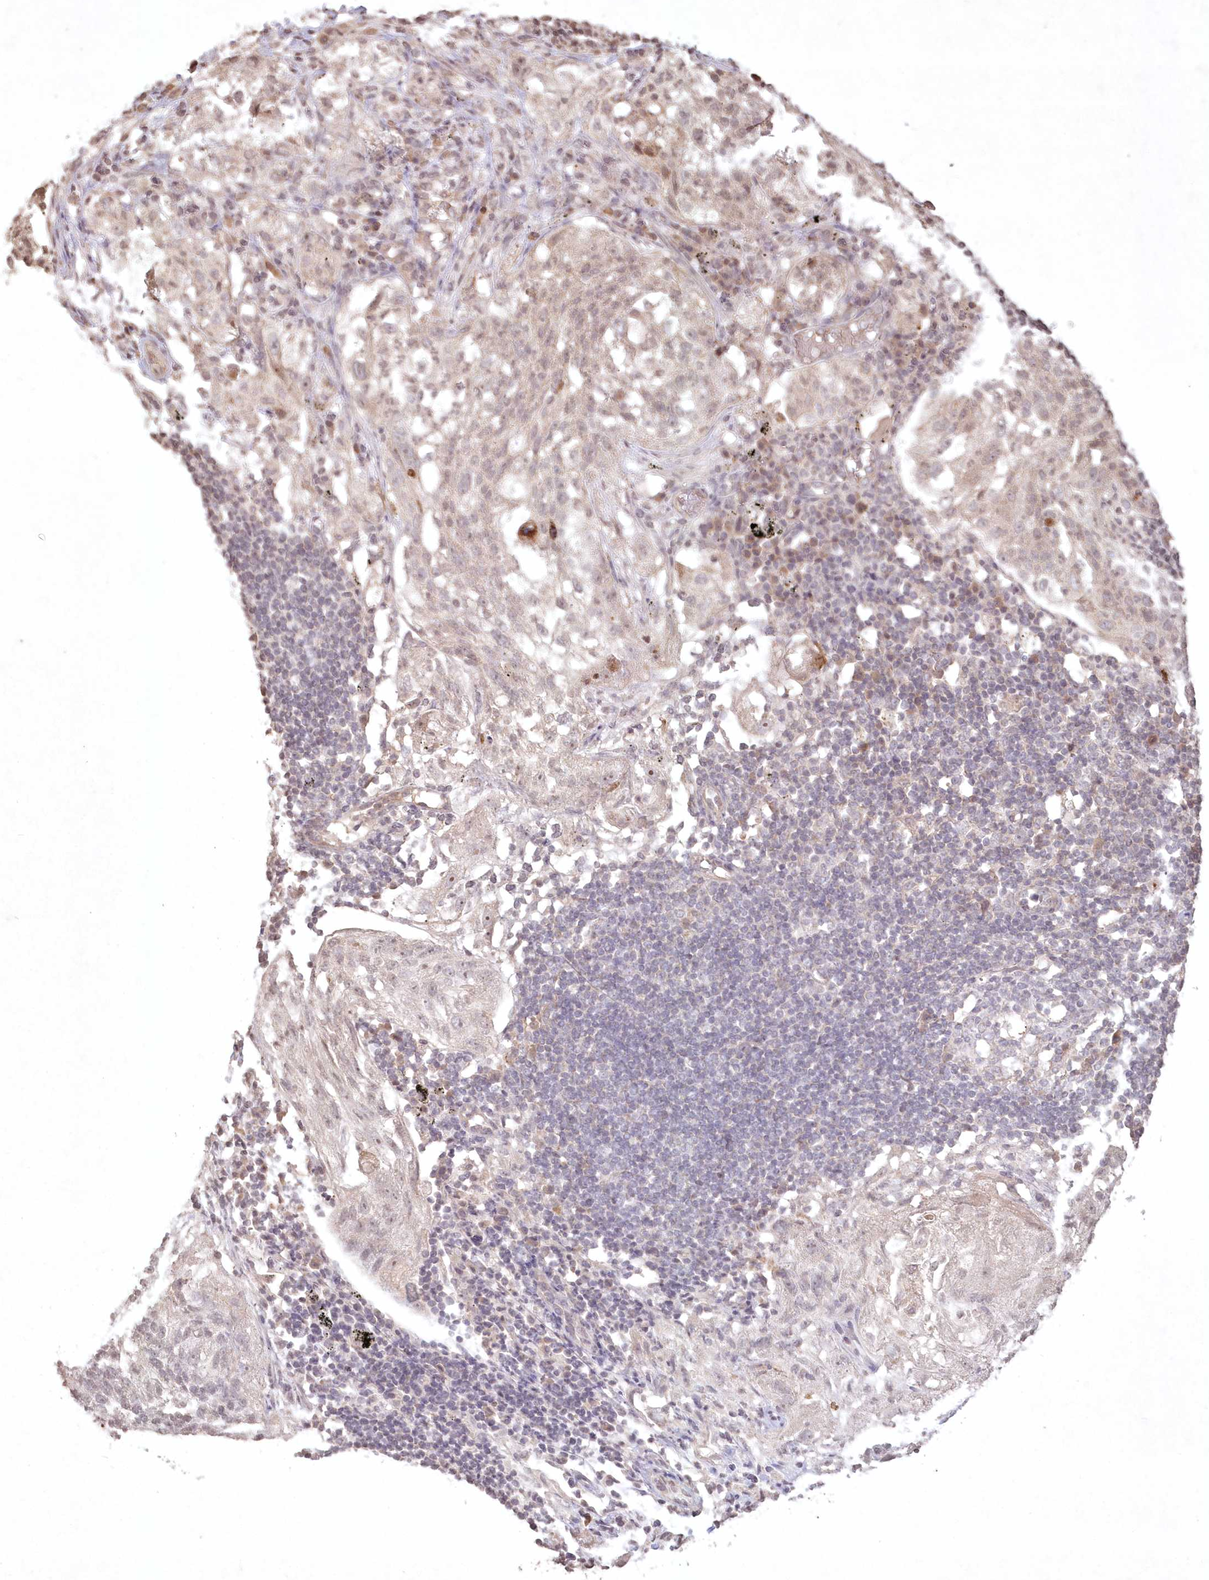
{"staining": {"intensity": "moderate", "quantity": "25%-75%", "location": "cytoplasmic/membranous"}, "tissue": "lung cancer", "cell_type": "Tumor cells", "image_type": "cancer", "snomed": [{"axis": "morphology", "description": "Inflammation, NOS"}, {"axis": "morphology", "description": "Squamous cell carcinoma, NOS"}, {"axis": "topography", "description": "Lymph node"}, {"axis": "topography", "description": "Soft tissue"}, {"axis": "topography", "description": "Lung"}], "caption": "Protein expression by IHC exhibits moderate cytoplasmic/membranous staining in about 25%-75% of tumor cells in lung cancer (squamous cell carcinoma).", "gene": "LRPPRC", "patient": {"sex": "male", "age": 66}}